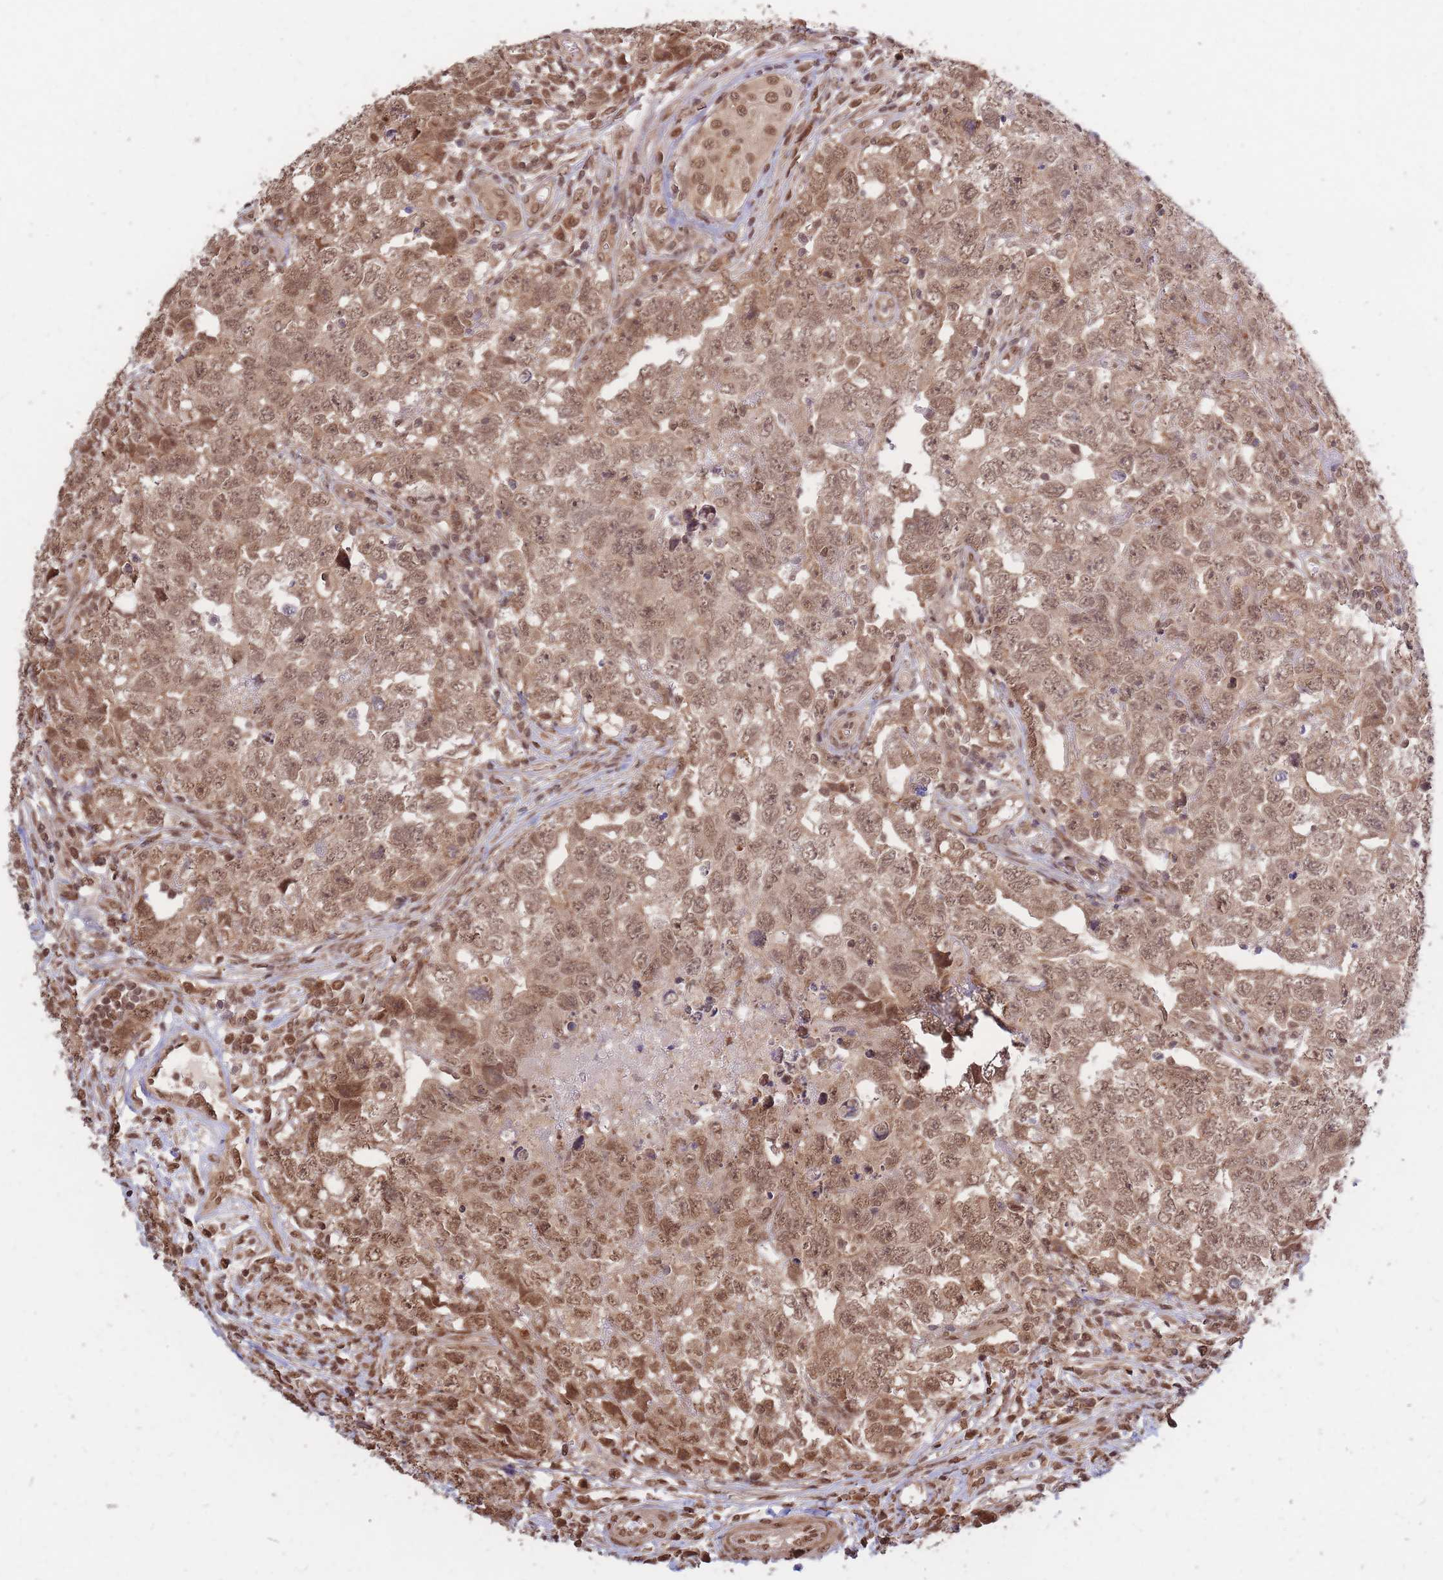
{"staining": {"intensity": "moderate", "quantity": ">75%", "location": "cytoplasmic/membranous,nuclear"}, "tissue": "testis cancer", "cell_type": "Tumor cells", "image_type": "cancer", "snomed": [{"axis": "morphology", "description": "Carcinoma, Embryonal, NOS"}, {"axis": "topography", "description": "Testis"}], "caption": "Embryonal carcinoma (testis) was stained to show a protein in brown. There is medium levels of moderate cytoplasmic/membranous and nuclear positivity in about >75% of tumor cells. The staining was performed using DAB (3,3'-diaminobenzidine) to visualize the protein expression in brown, while the nuclei were stained in blue with hematoxylin (Magnification: 20x).", "gene": "SRA1", "patient": {"sex": "male", "age": 22}}